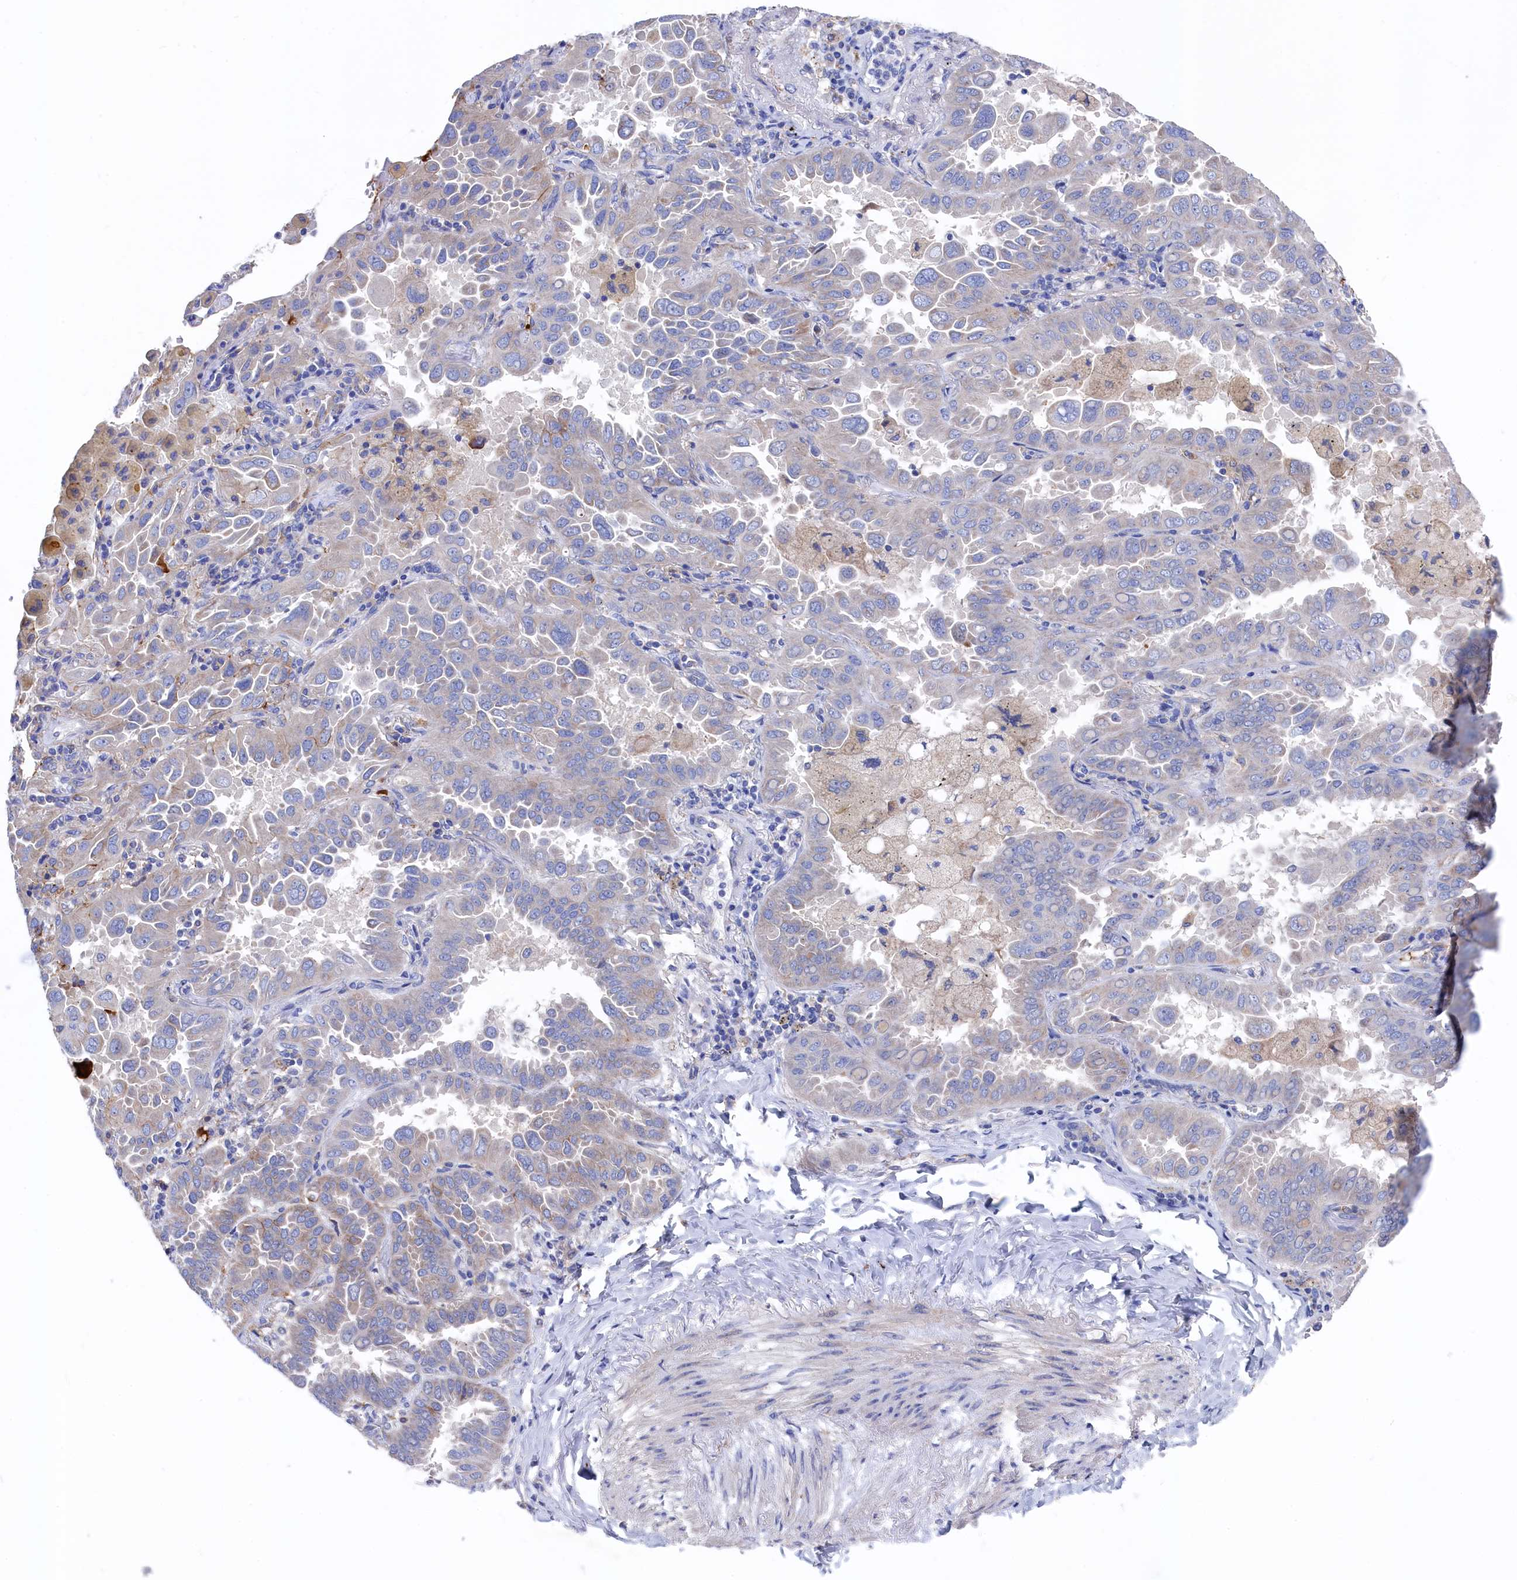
{"staining": {"intensity": "weak", "quantity": "<25%", "location": "cytoplasmic/membranous"}, "tissue": "lung cancer", "cell_type": "Tumor cells", "image_type": "cancer", "snomed": [{"axis": "morphology", "description": "Adenocarcinoma, NOS"}, {"axis": "topography", "description": "Lung"}], "caption": "This is a photomicrograph of immunohistochemistry staining of lung cancer, which shows no staining in tumor cells. The staining is performed using DAB (3,3'-diaminobenzidine) brown chromogen with nuclei counter-stained in using hematoxylin.", "gene": "C12orf73", "patient": {"sex": "male", "age": 64}}